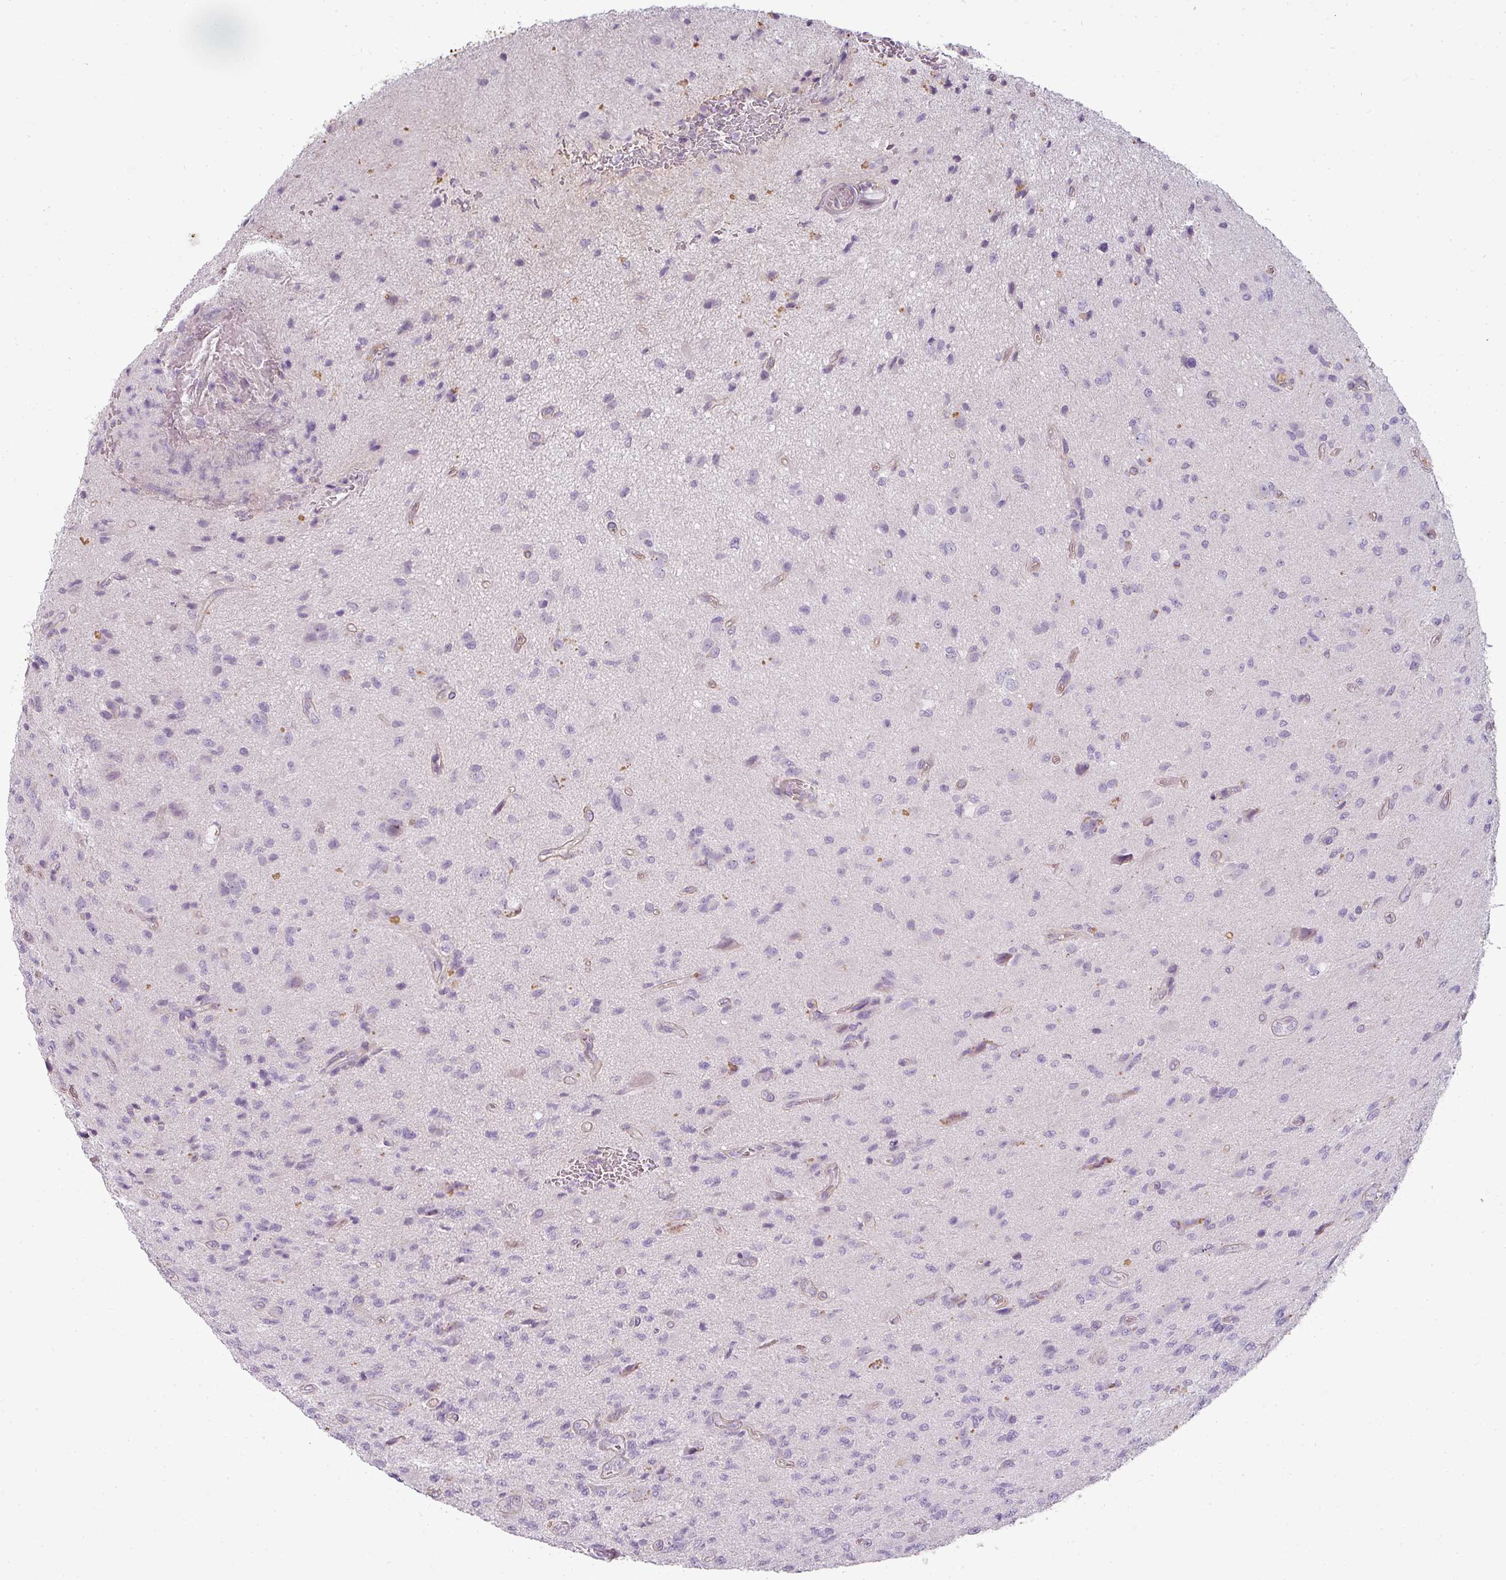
{"staining": {"intensity": "negative", "quantity": "none", "location": "none"}, "tissue": "glioma", "cell_type": "Tumor cells", "image_type": "cancer", "snomed": [{"axis": "morphology", "description": "Glioma, malignant, High grade"}, {"axis": "topography", "description": "Brain"}], "caption": "Micrograph shows no significant protein expression in tumor cells of malignant high-grade glioma.", "gene": "ASB1", "patient": {"sex": "male", "age": 36}}